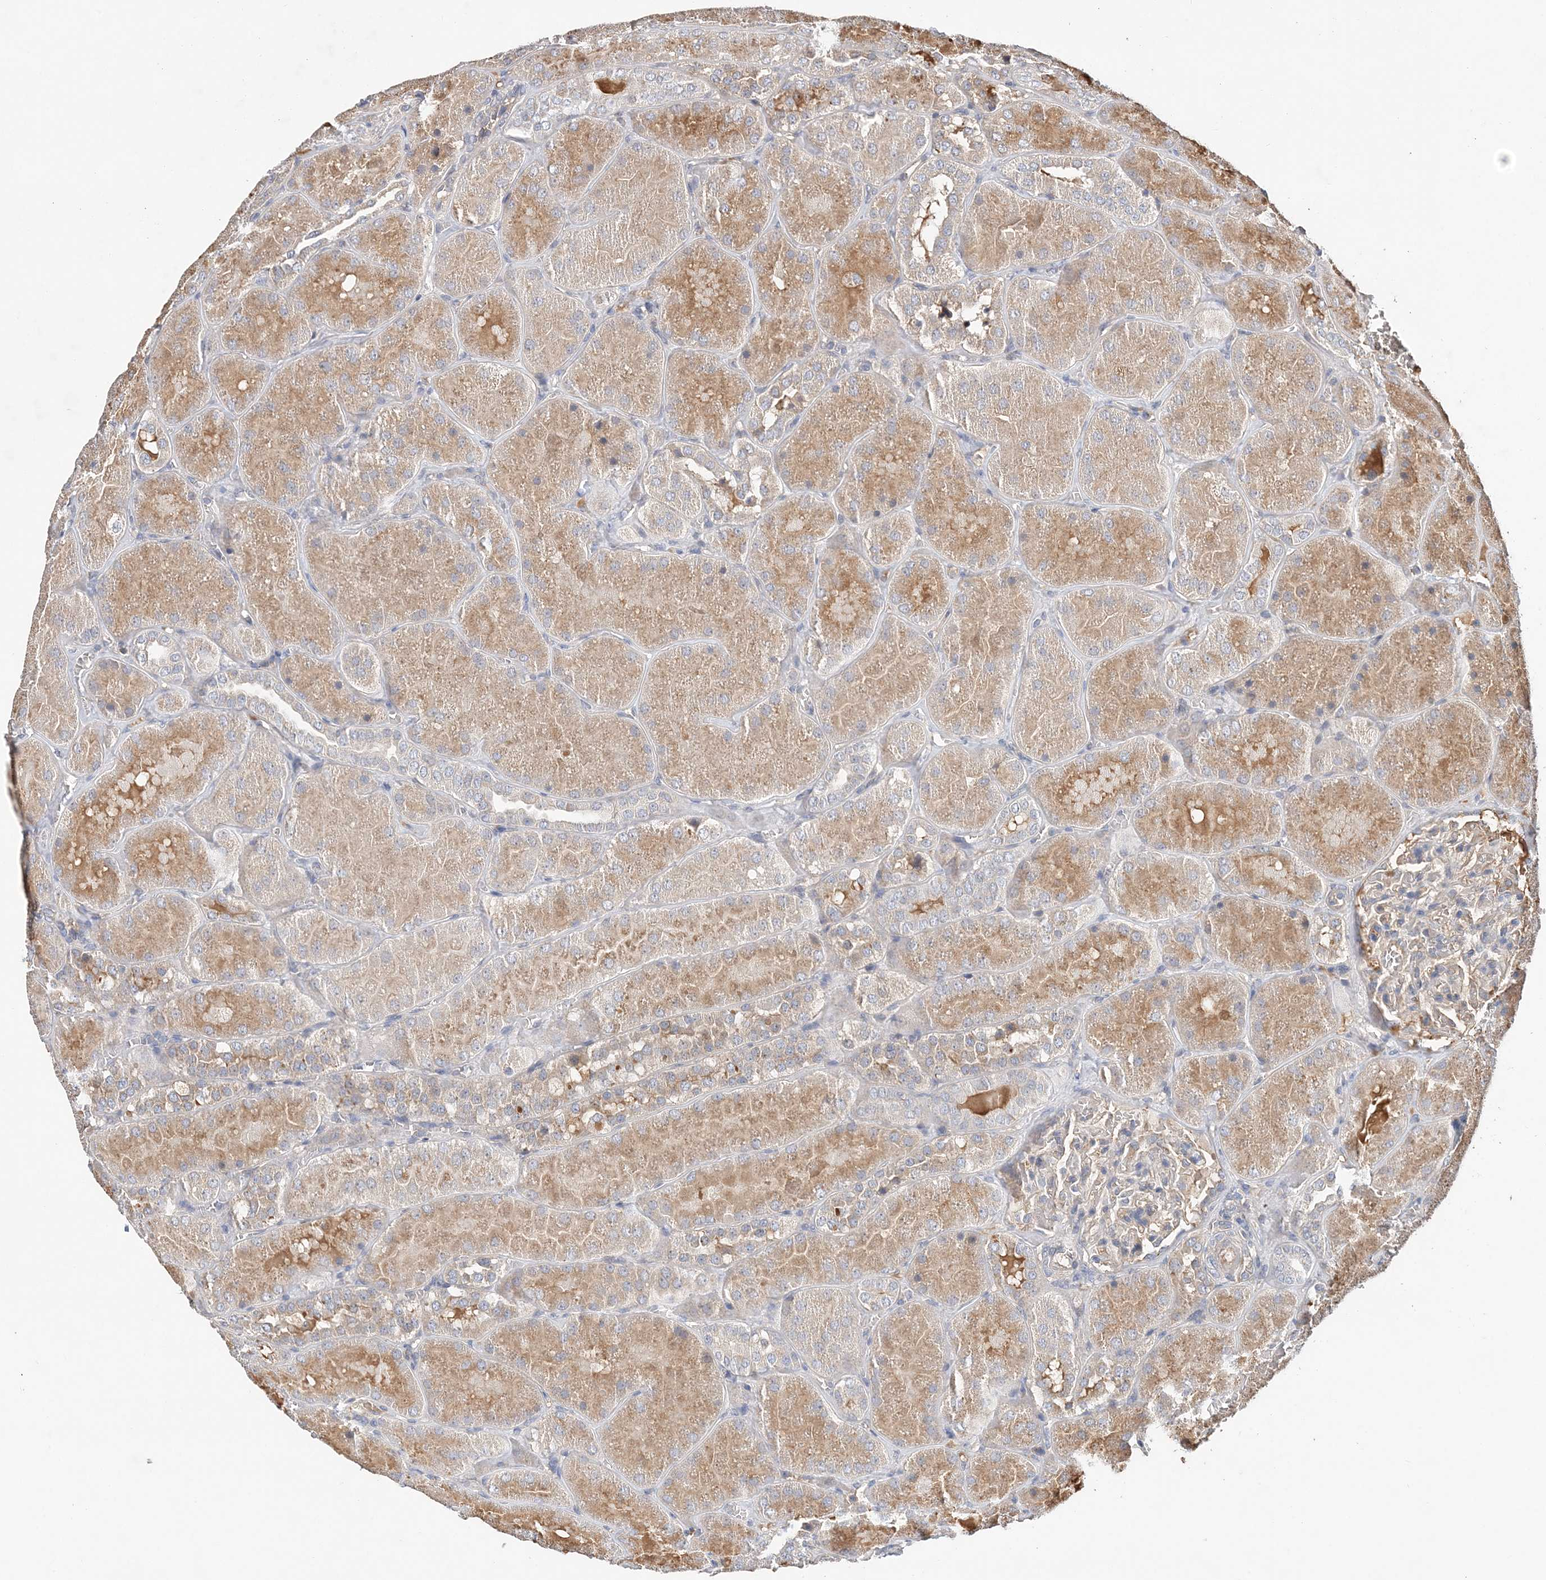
{"staining": {"intensity": "negative", "quantity": "none", "location": "none"}, "tissue": "kidney", "cell_type": "Cells in glomeruli", "image_type": "normal", "snomed": [{"axis": "morphology", "description": "Normal tissue, NOS"}, {"axis": "topography", "description": "Kidney"}], "caption": "Immunohistochemistry of benign kidney reveals no expression in cells in glomeruli.", "gene": "SYCP3", "patient": {"sex": "male", "age": 28}}